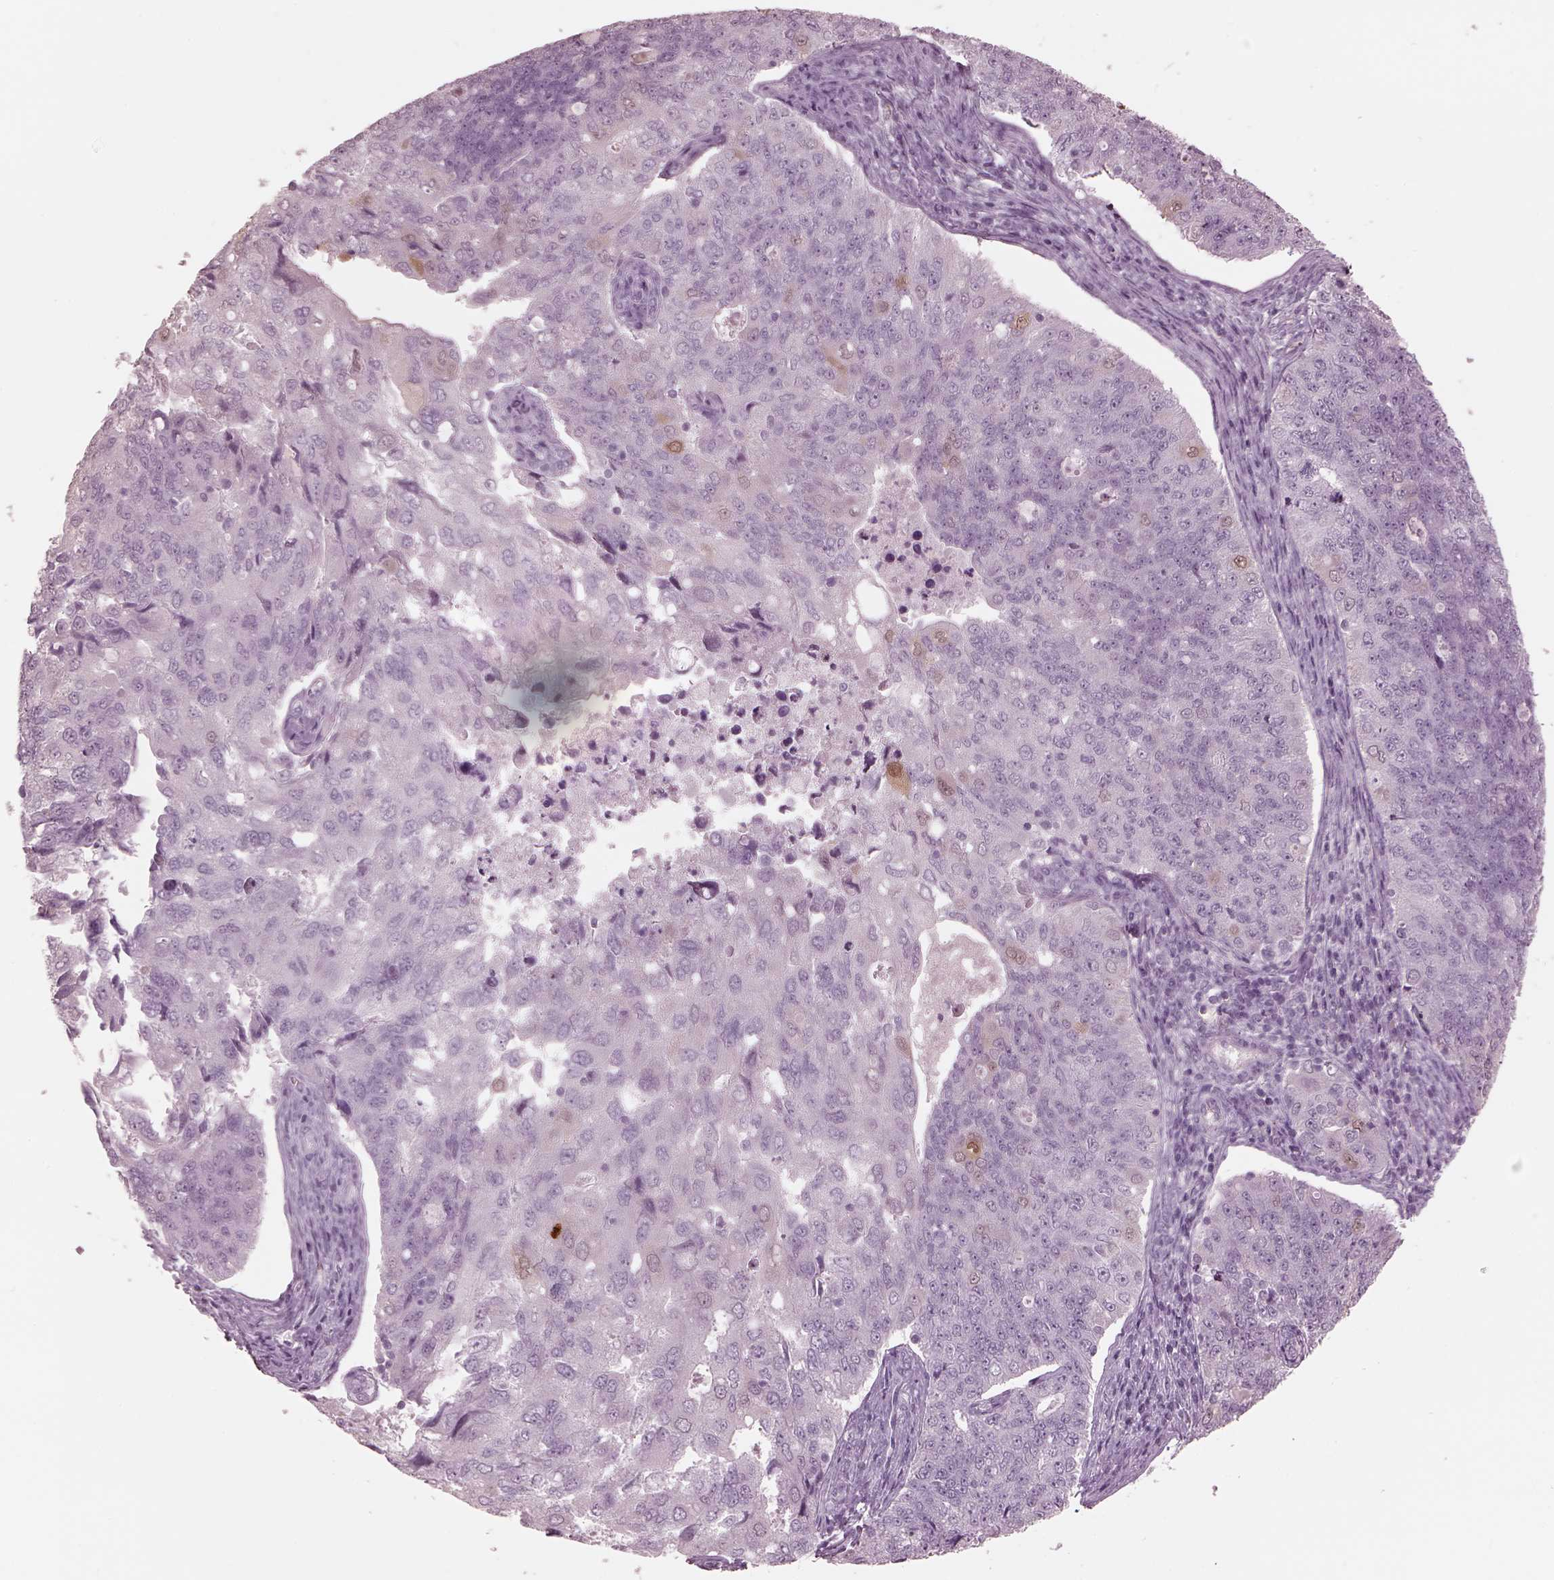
{"staining": {"intensity": "negative", "quantity": "none", "location": "none"}, "tissue": "endometrial cancer", "cell_type": "Tumor cells", "image_type": "cancer", "snomed": [{"axis": "morphology", "description": "Adenocarcinoma, NOS"}, {"axis": "topography", "description": "Endometrium"}], "caption": "Immunohistochemical staining of human endometrial cancer displays no significant expression in tumor cells.", "gene": "C2orf81", "patient": {"sex": "female", "age": 43}}